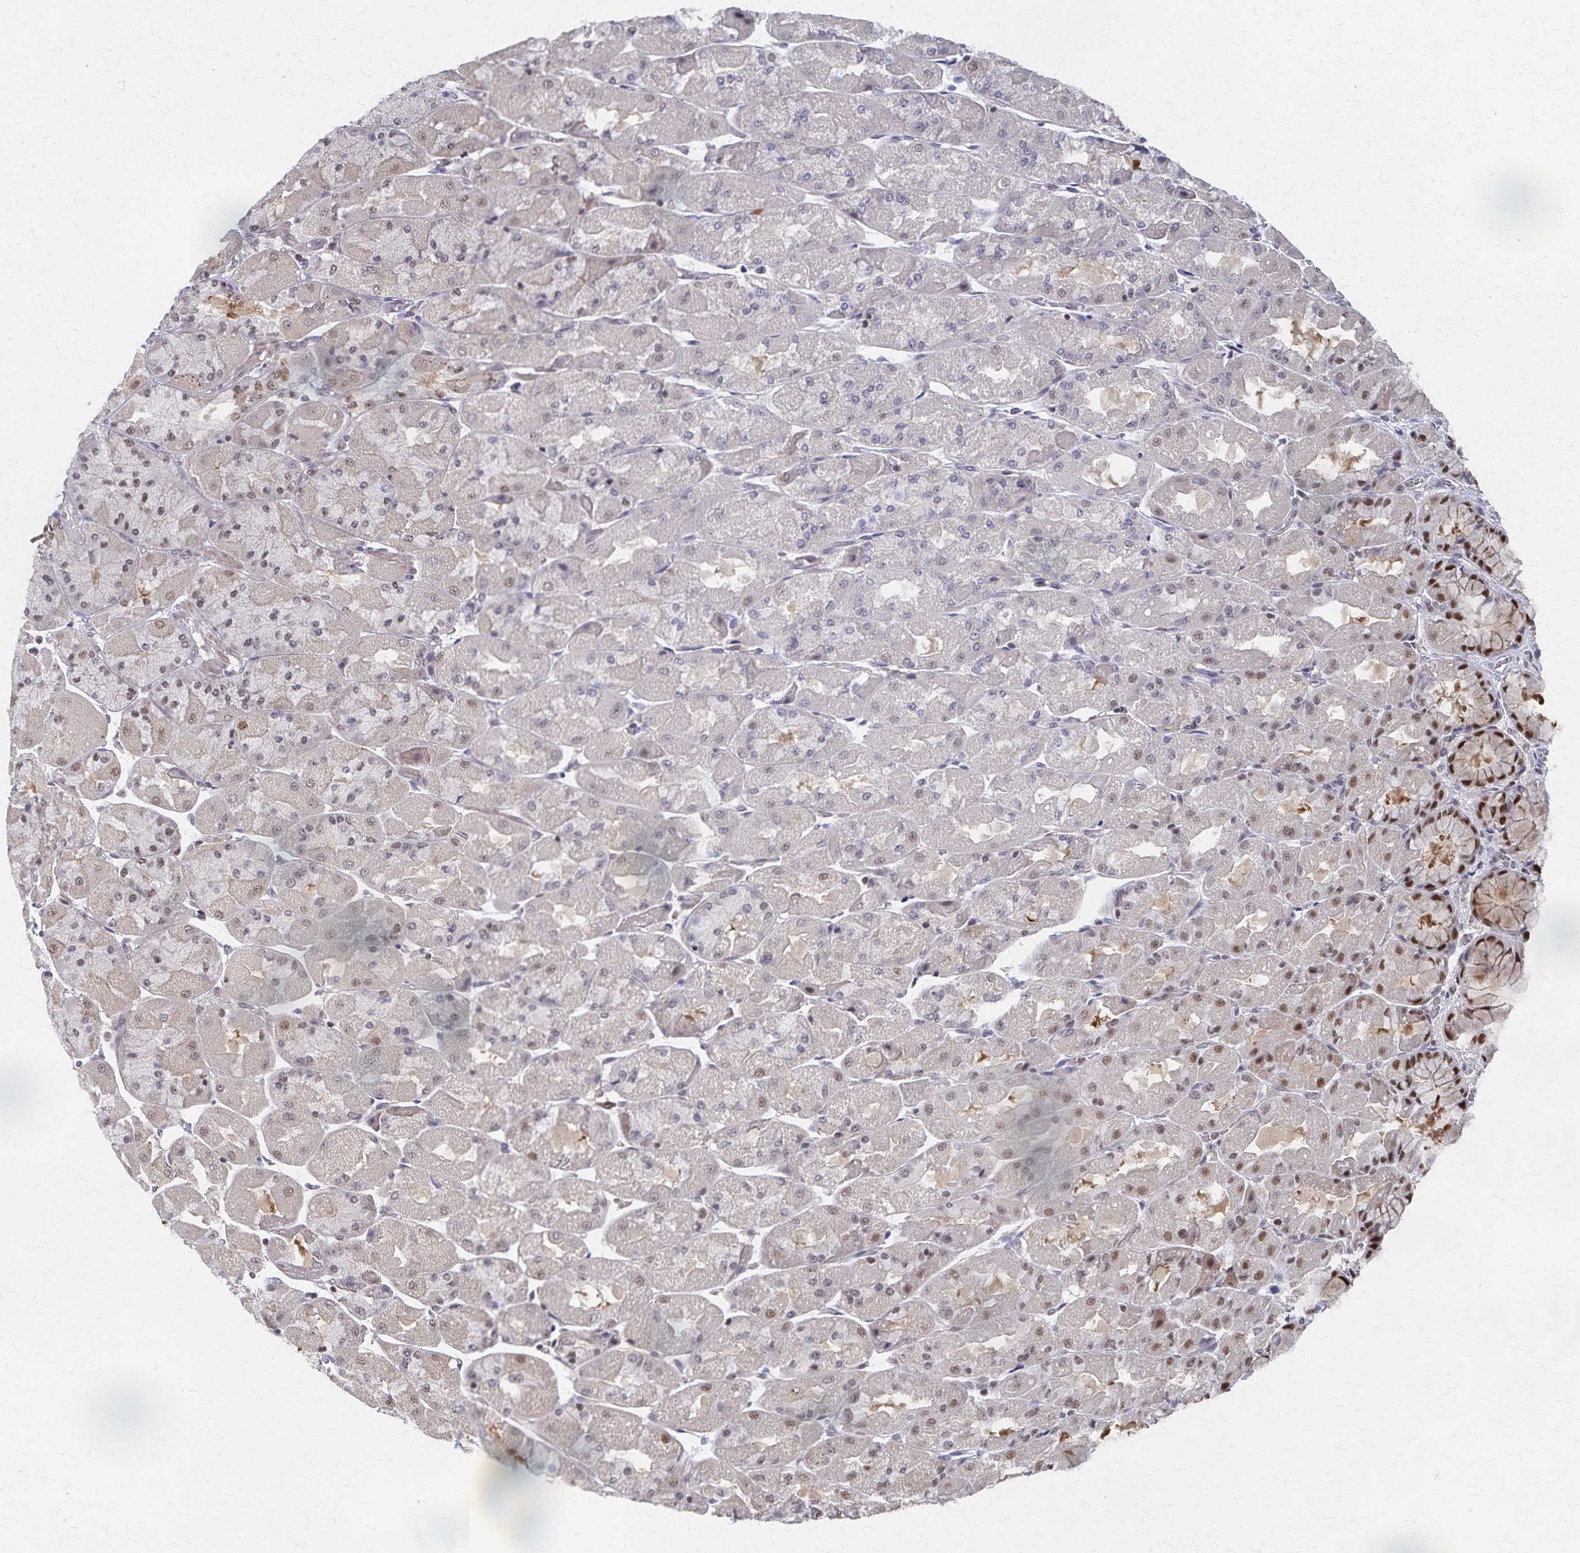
{"staining": {"intensity": "strong", "quantity": "25%-75%", "location": "nuclear"}, "tissue": "stomach", "cell_type": "Glandular cells", "image_type": "normal", "snomed": [{"axis": "morphology", "description": "Normal tissue, NOS"}, {"axis": "topography", "description": "Stomach"}], "caption": "DAB (3,3'-diaminobenzidine) immunohistochemical staining of unremarkable stomach shows strong nuclear protein staining in about 25%-75% of glandular cells. (DAB (3,3'-diaminobenzidine) IHC, brown staining for protein, blue staining for nuclei).", "gene": "GTF2B", "patient": {"sex": "female", "age": 61}}